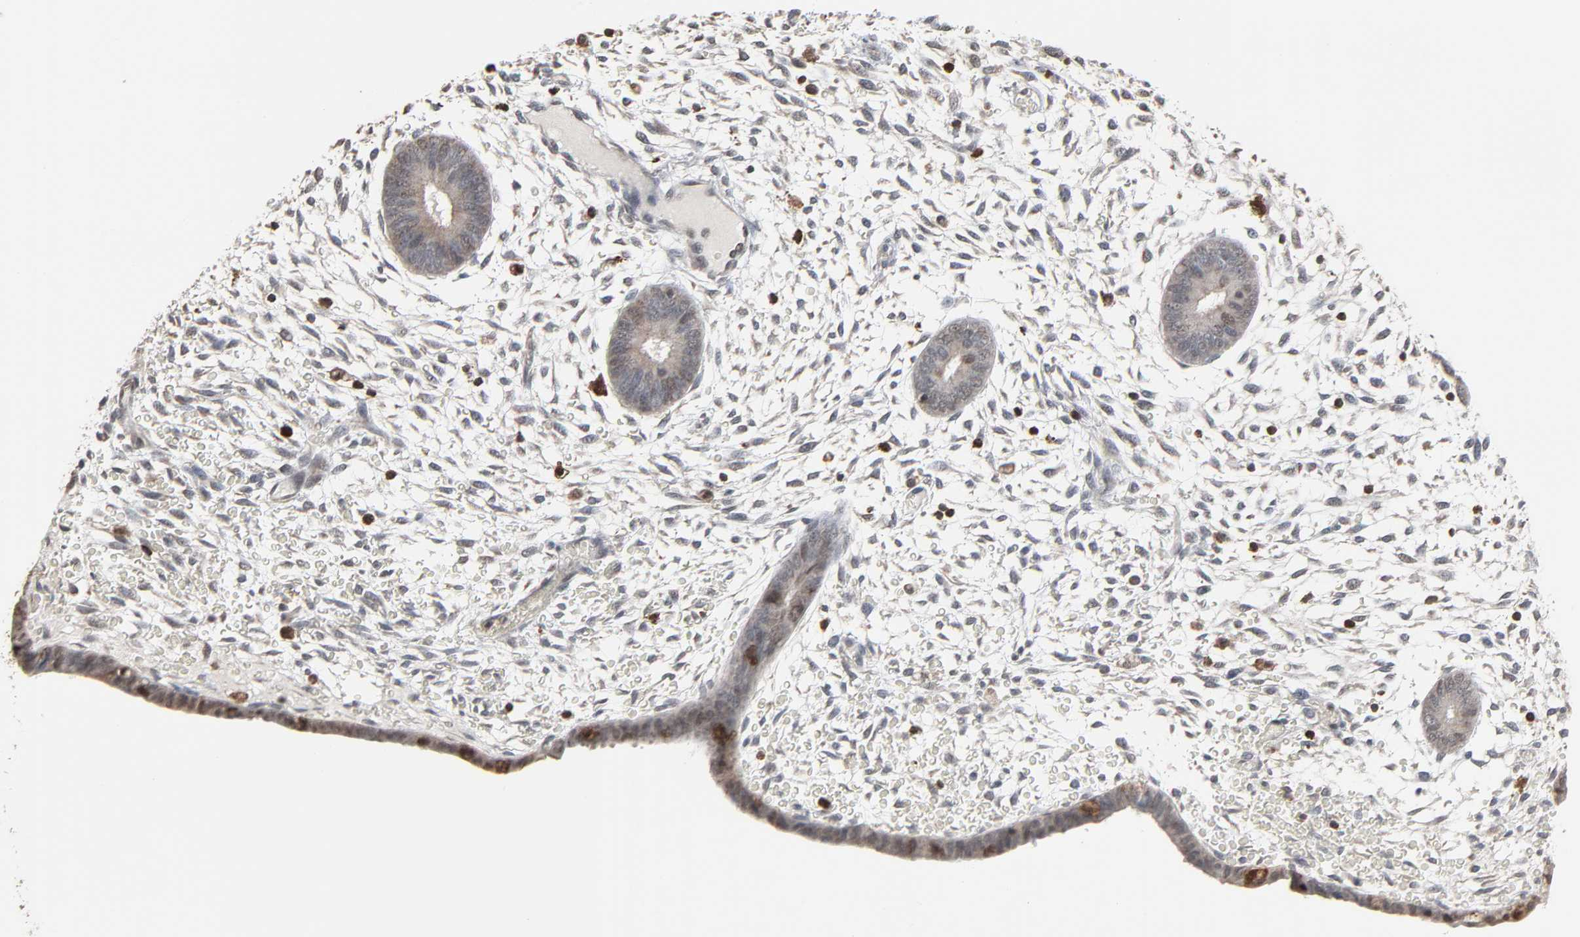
{"staining": {"intensity": "strong", "quantity": "<25%", "location": "nuclear"}, "tissue": "endometrium", "cell_type": "Cells in endometrial stroma", "image_type": "normal", "snomed": [{"axis": "morphology", "description": "Normal tissue, NOS"}, {"axis": "topography", "description": "Endometrium"}], "caption": "A brown stain labels strong nuclear positivity of a protein in cells in endometrial stroma of unremarkable human endometrium.", "gene": "DOCK8", "patient": {"sex": "female", "age": 42}}